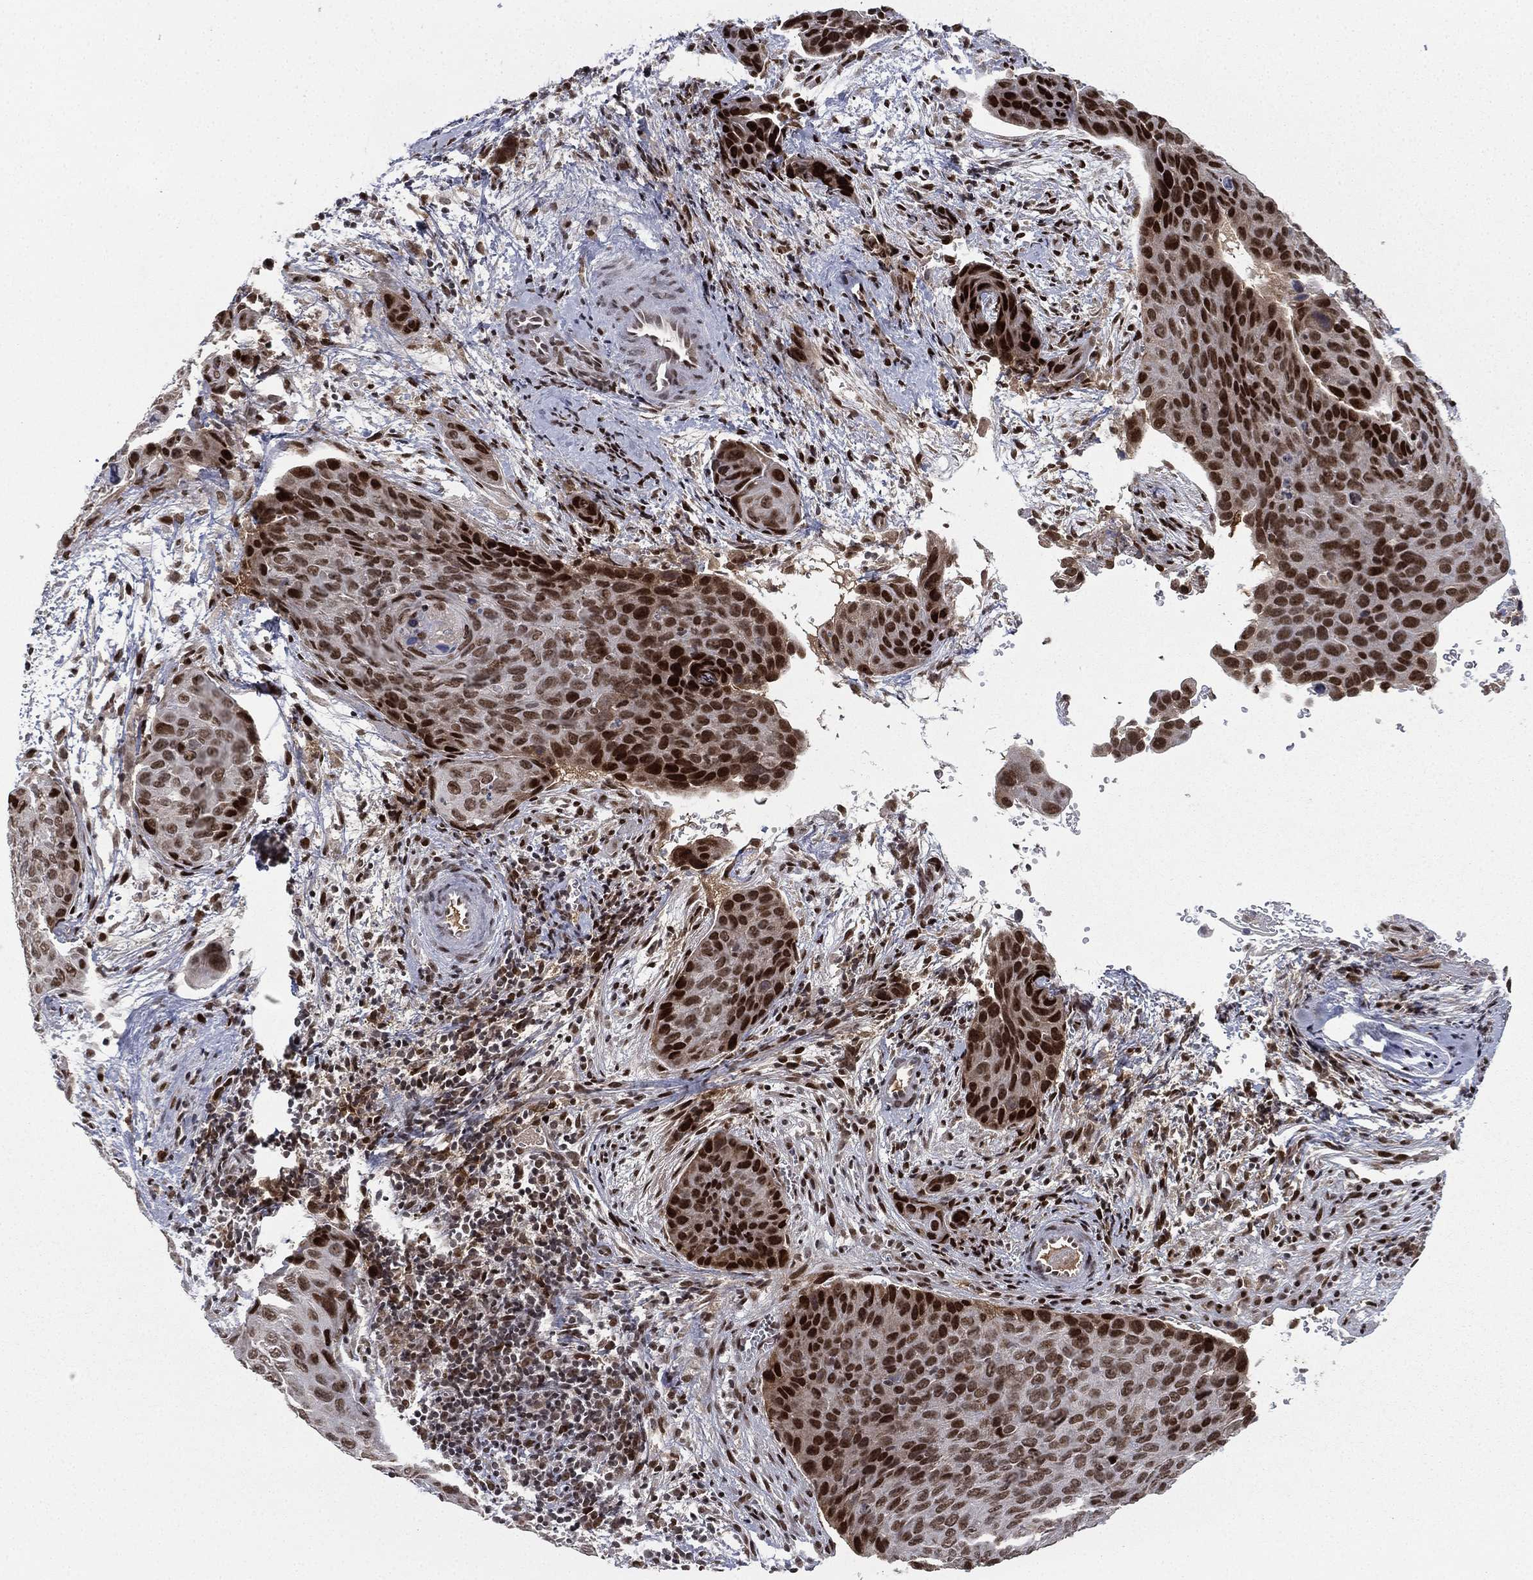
{"staining": {"intensity": "strong", "quantity": ">75%", "location": "nuclear"}, "tissue": "cervical cancer", "cell_type": "Tumor cells", "image_type": "cancer", "snomed": [{"axis": "morphology", "description": "Squamous cell carcinoma, NOS"}, {"axis": "topography", "description": "Cervix"}], "caption": "Cervical cancer (squamous cell carcinoma) stained with a protein marker displays strong staining in tumor cells.", "gene": "RTF1", "patient": {"sex": "female", "age": 35}}